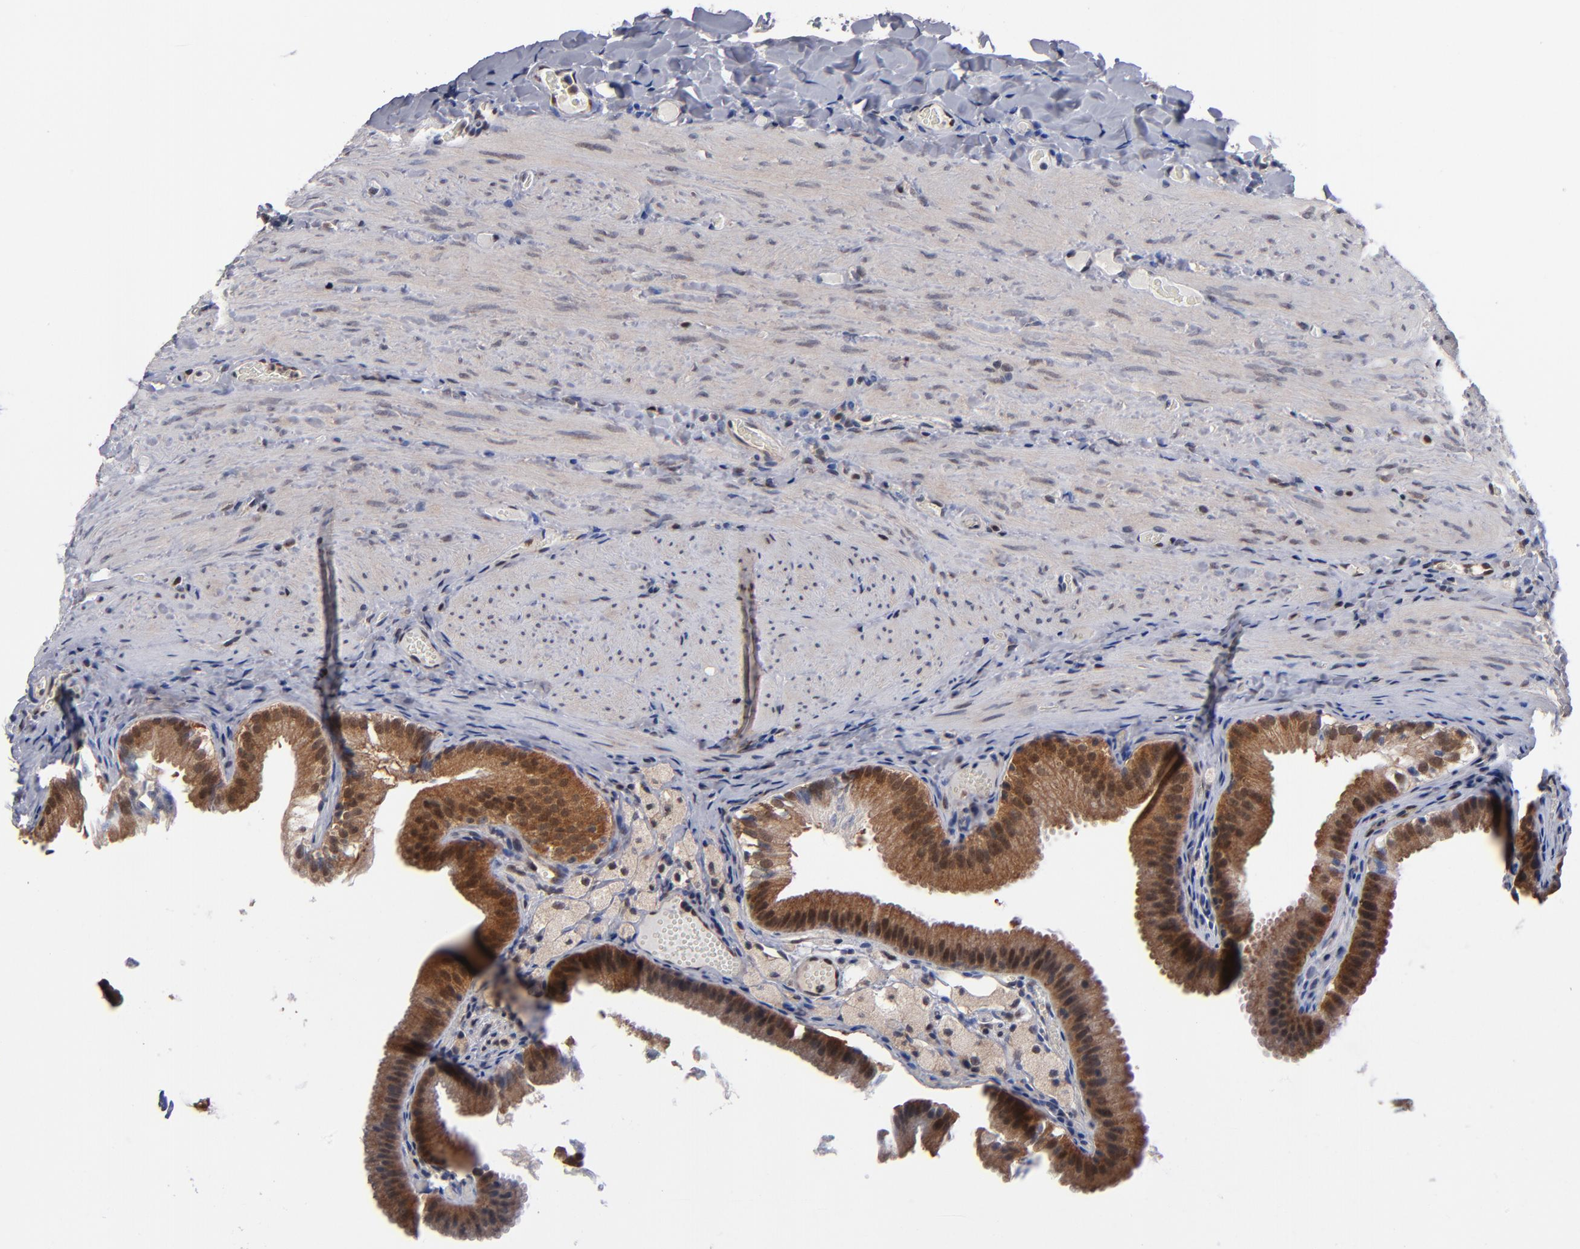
{"staining": {"intensity": "strong", "quantity": ">75%", "location": "cytoplasmic/membranous"}, "tissue": "gallbladder", "cell_type": "Glandular cells", "image_type": "normal", "snomed": [{"axis": "morphology", "description": "Normal tissue, NOS"}, {"axis": "topography", "description": "Gallbladder"}], "caption": "Brown immunohistochemical staining in normal human gallbladder displays strong cytoplasmic/membranous expression in about >75% of glandular cells.", "gene": "ALG13", "patient": {"sex": "female", "age": 24}}